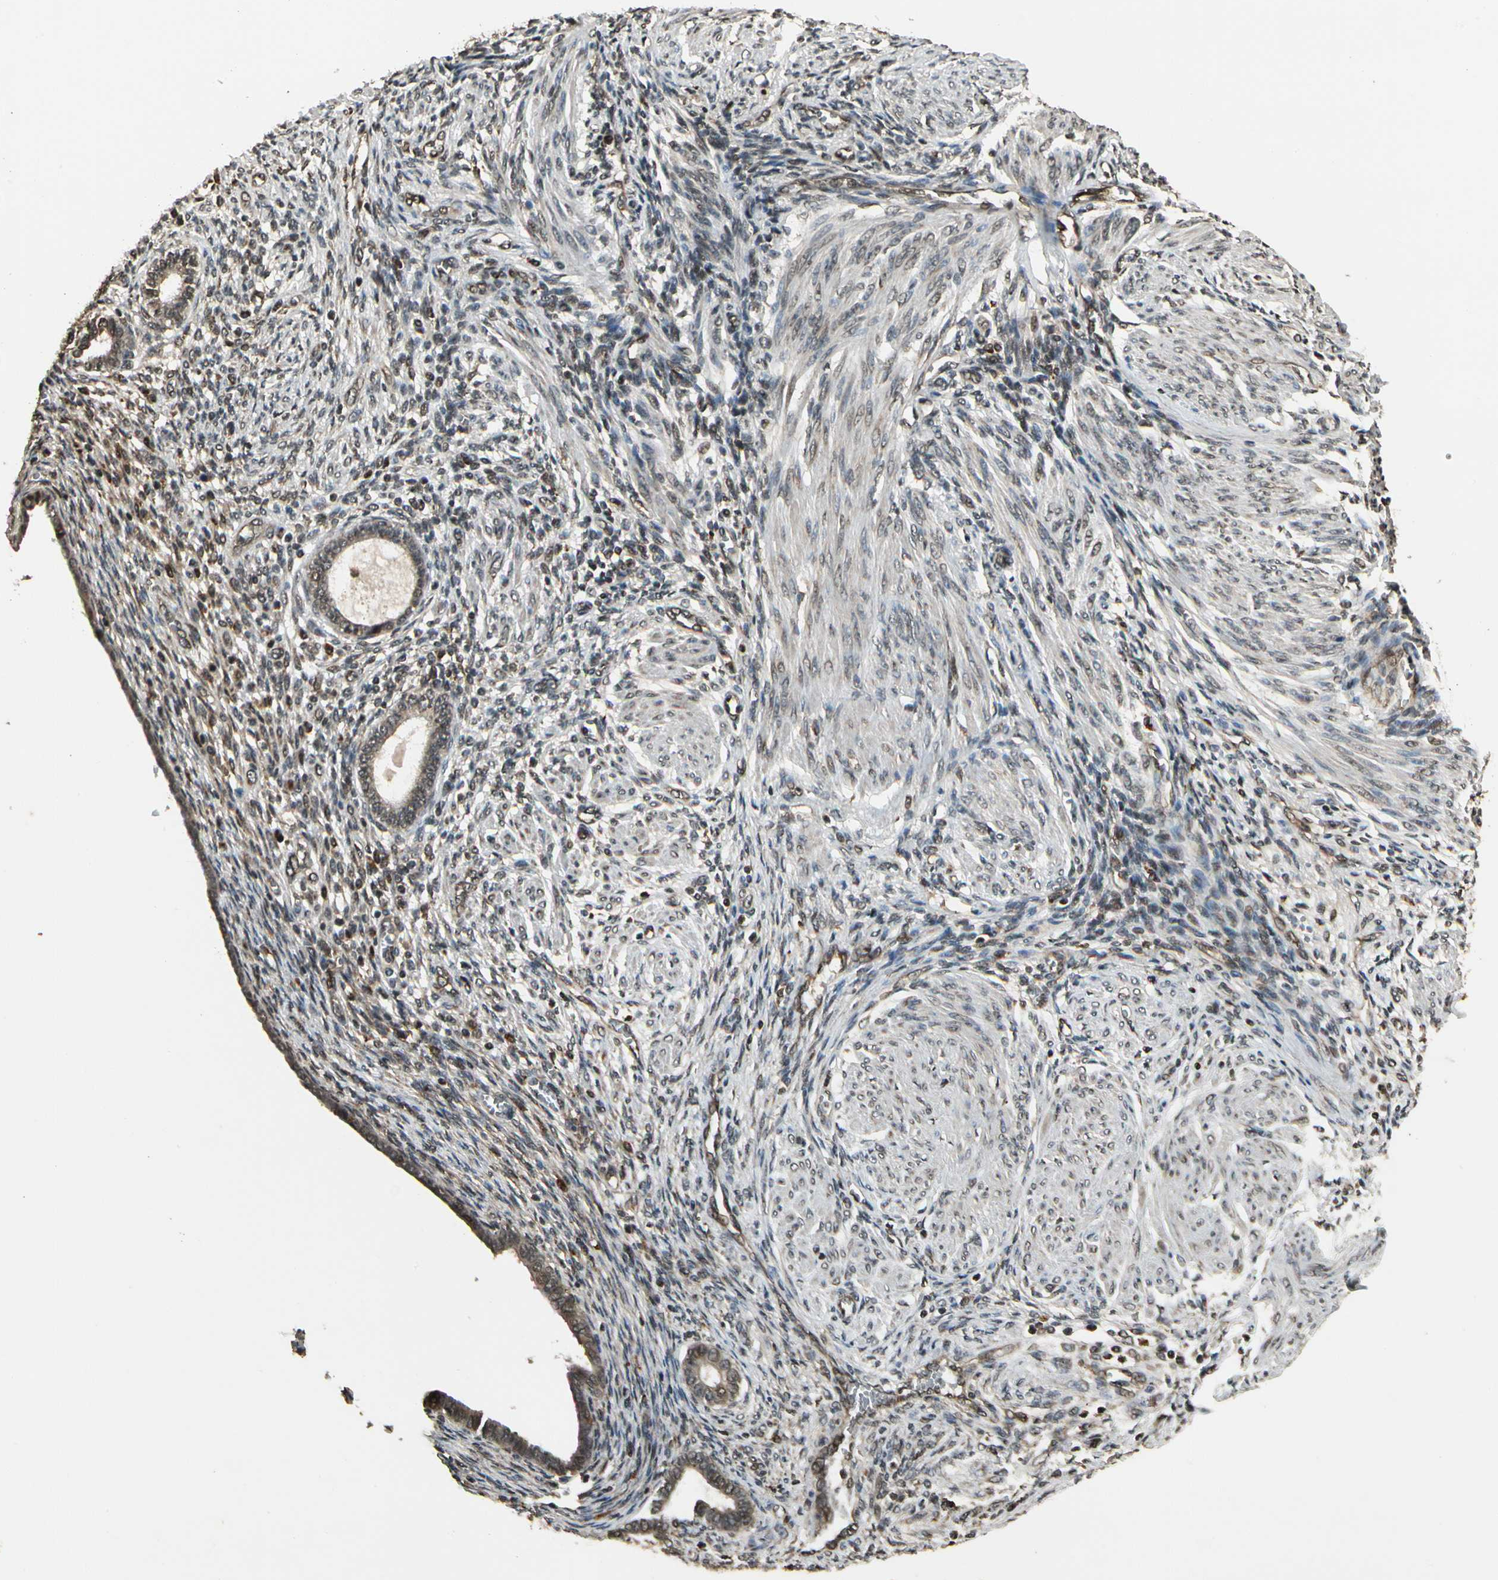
{"staining": {"intensity": "moderate", "quantity": "25%-75%", "location": "cytoplasmic/membranous"}, "tissue": "endometrium", "cell_type": "Cells in endometrial stroma", "image_type": "normal", "snomed": [{"axis": "morphology", "description": "Normal tissue, NOS"}, {"axis": "topography", "description": "Endometrium"}], "caption": "Protein expression analysis of benign endometrium reveals moderate cytoplasmic/membranous positivity in about 25%-75% of cells in endometrial stroma.", "gene": "GLUL", "patient": {"sex": "female", "age": 72}}